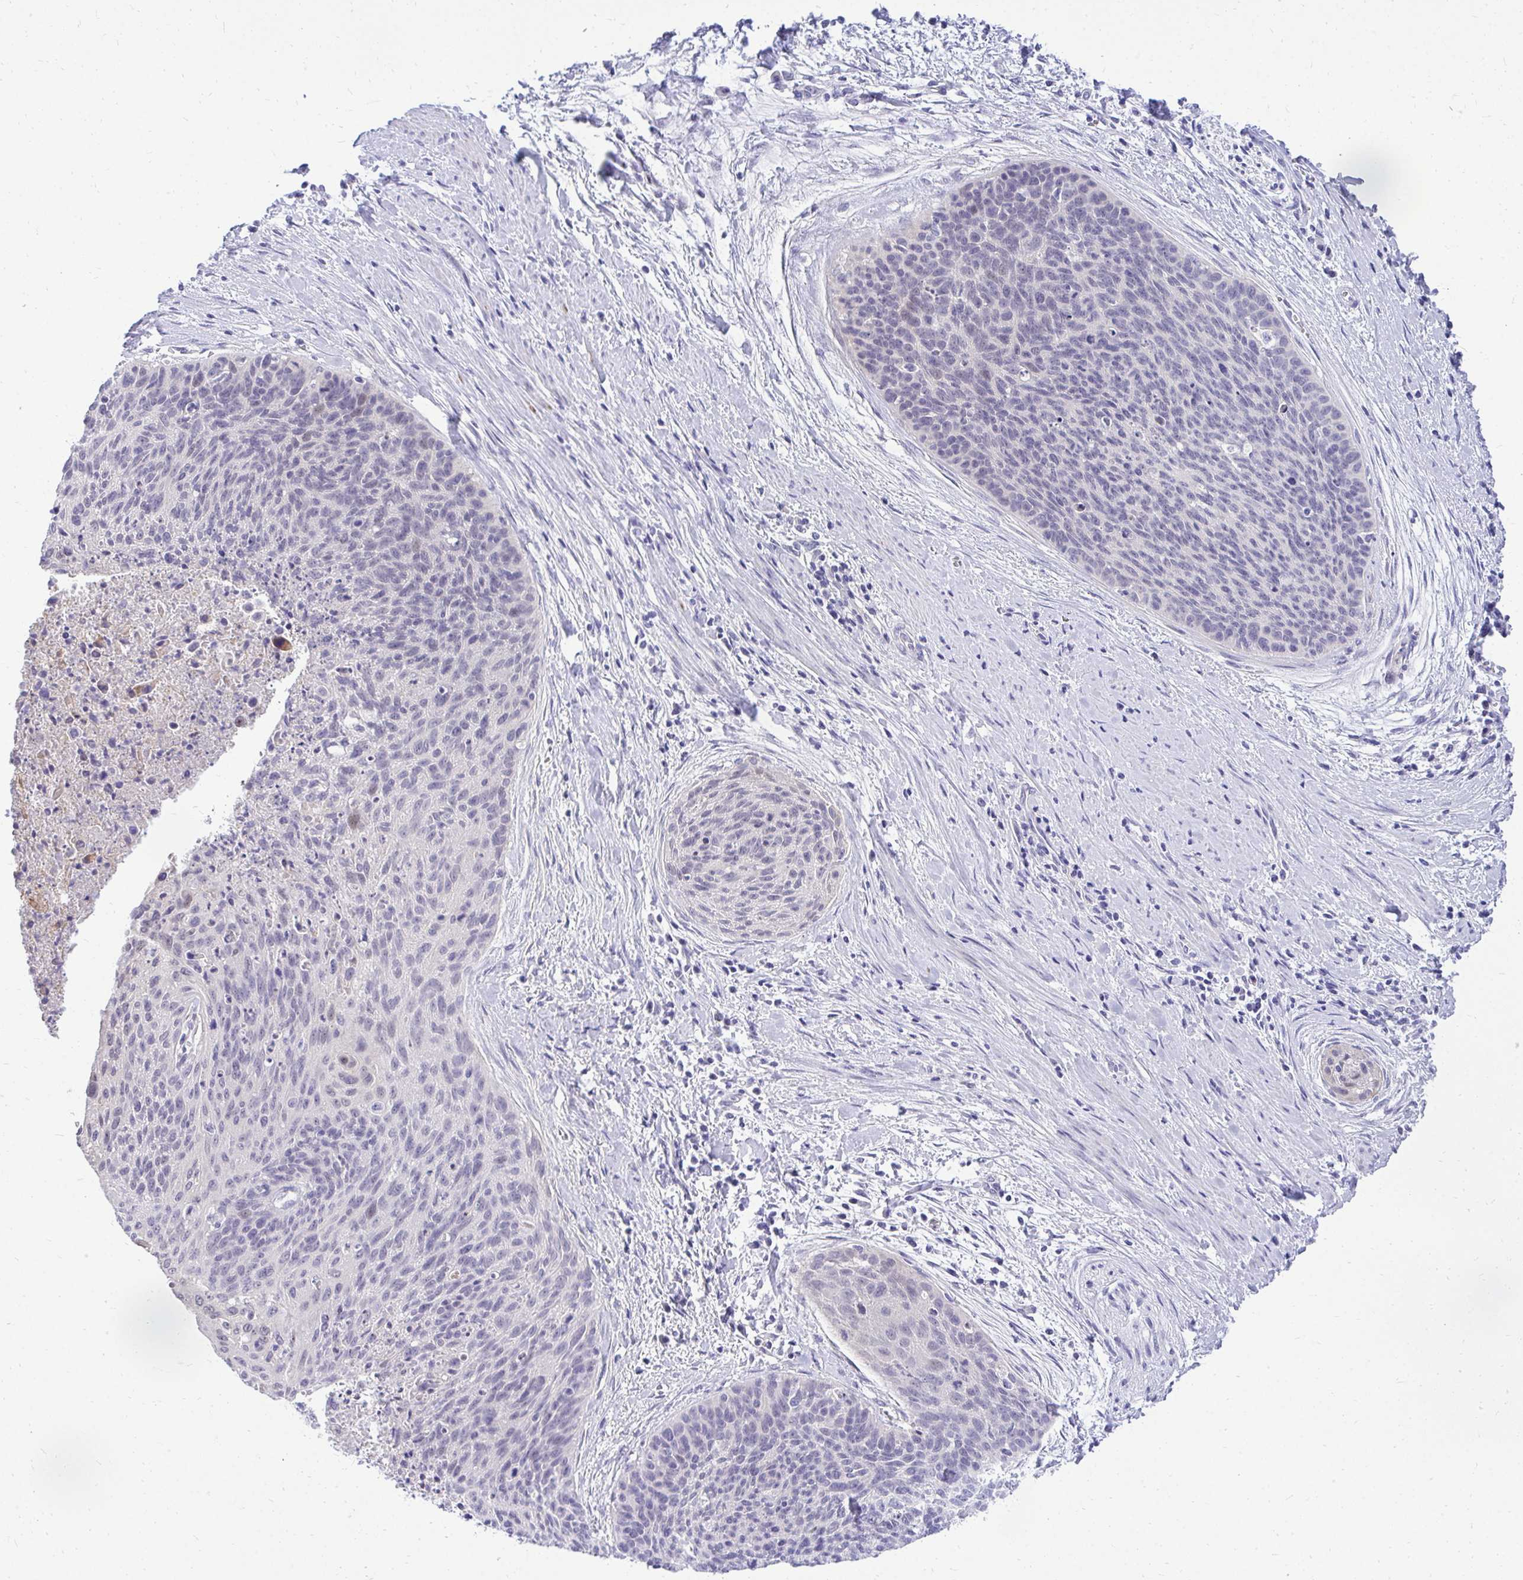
{"staining": {"intensity": "negative", "quantity": "none", "location": "none"}, "tissue": "cervical cancer", "cell_type": "Tumor cells", "image_type": "cancer", "snomed": [{"axis": "morphology", "description": "Squamous cell carcinoma, NOS"}, {"axis": "topography", "description": "Cervix"}], "caption": "Tumor cells are negative for brown protein staining in squamous cell carcinoma (cervical). The staining was performed using DAB to visualize the protein expression in brown, while the nuclei were stained in blue with hematoxylin (Magnification: 20x).", "gene": "ZSWIM9", "patient": {"sex": "female", "age": 55}}